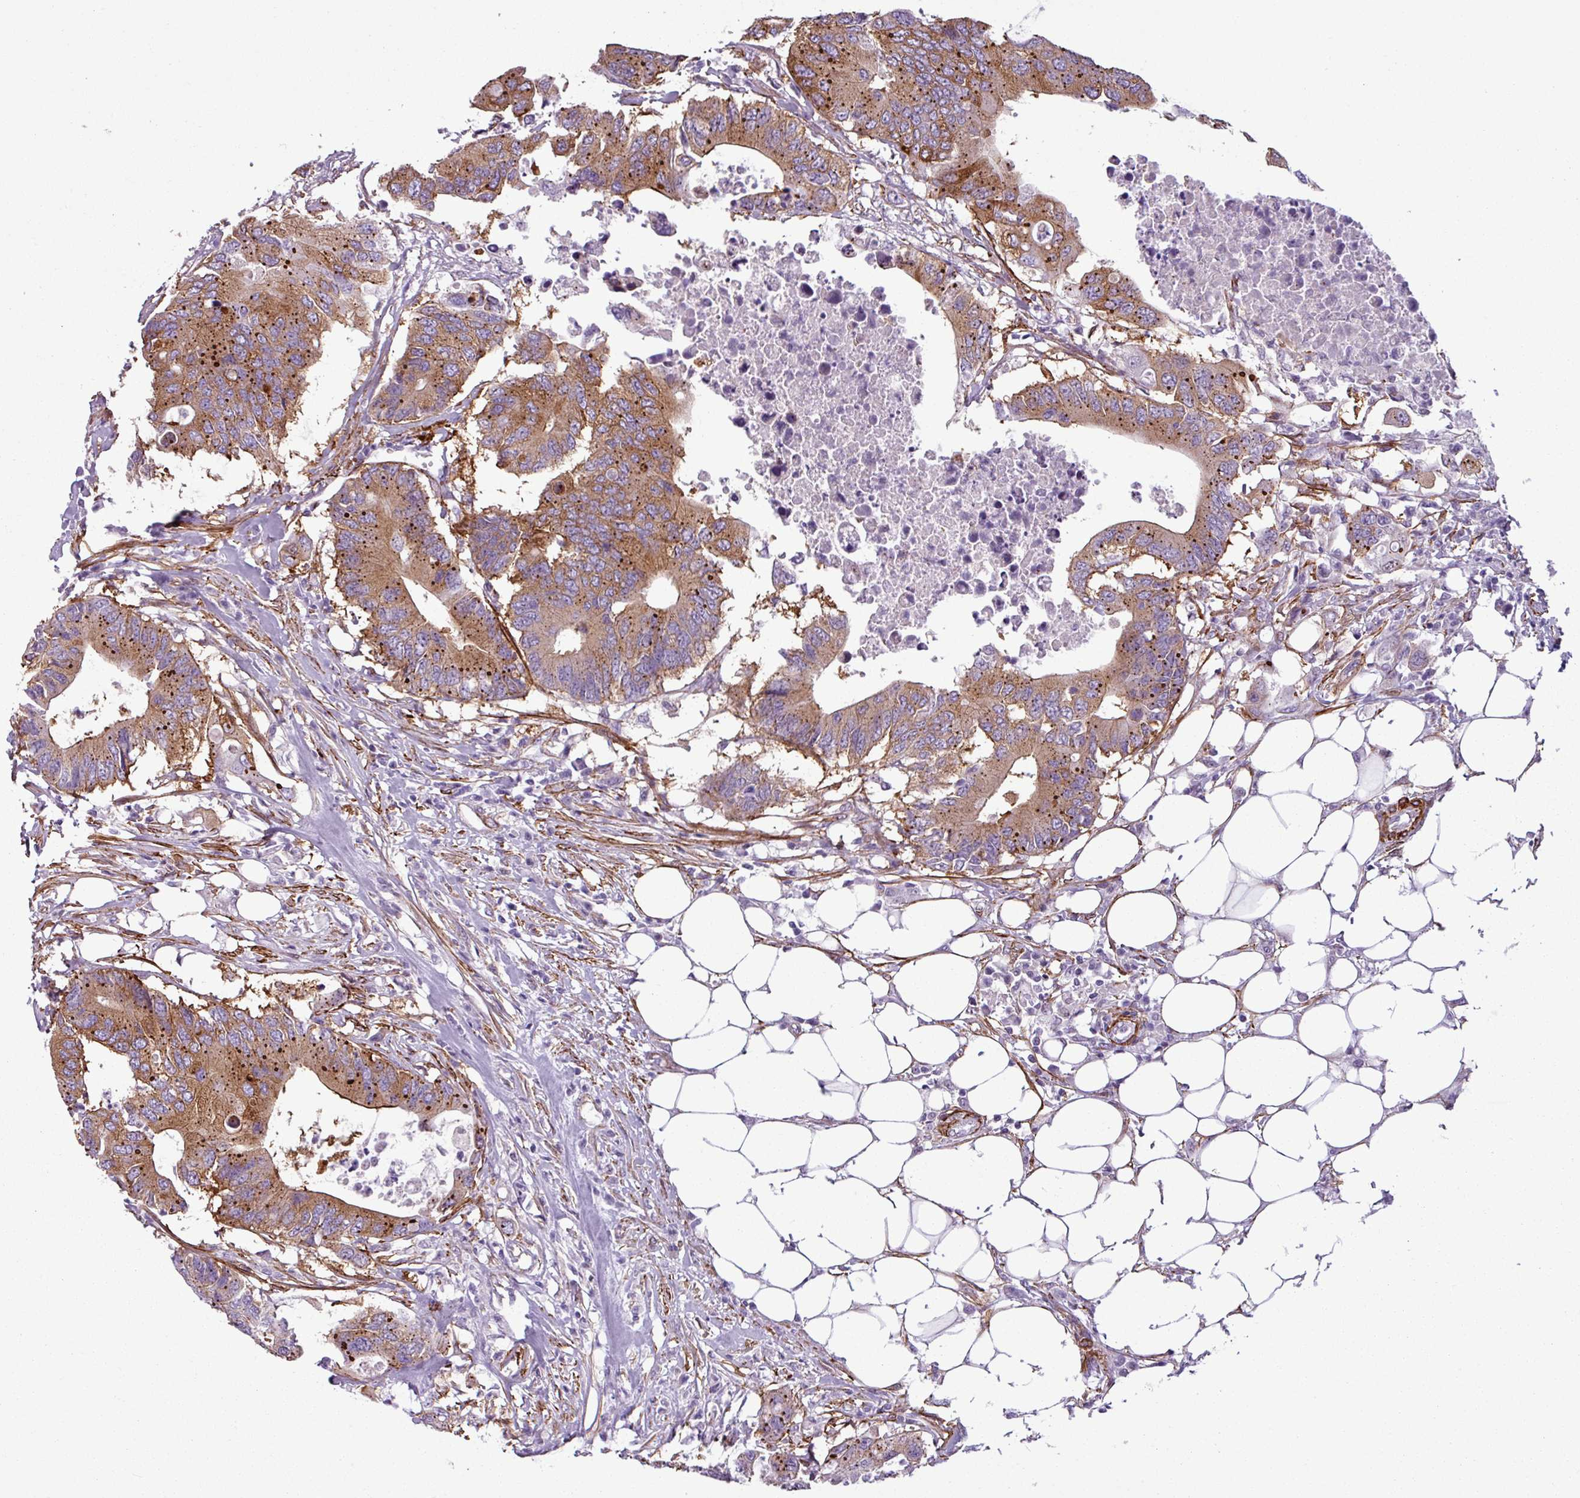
{"staining": {"intensity": "moderate", "quantity": ">75%", "location": "cytoplasmic/membranous"}, "tissue": "colorectal cancer", "cell_type": "Tumor cells", "image_type": "cancer", "snomed": [{"axis": "morphology", "description": "Adenocarcinoma, NOS"}, {"axis": "topography", "description": "Colon"}], "caption": "An immunohistochemistry (IHC) photomicrograph of neoplastic tissue is shown. Protein staining in brown labels moderate cytoplasmic/membranous positivity in colorectal cancer (adenocarcinoma) within tumor cells.", "gene": "ATP10A", "patient": {"sex": "male", "age": 71}}